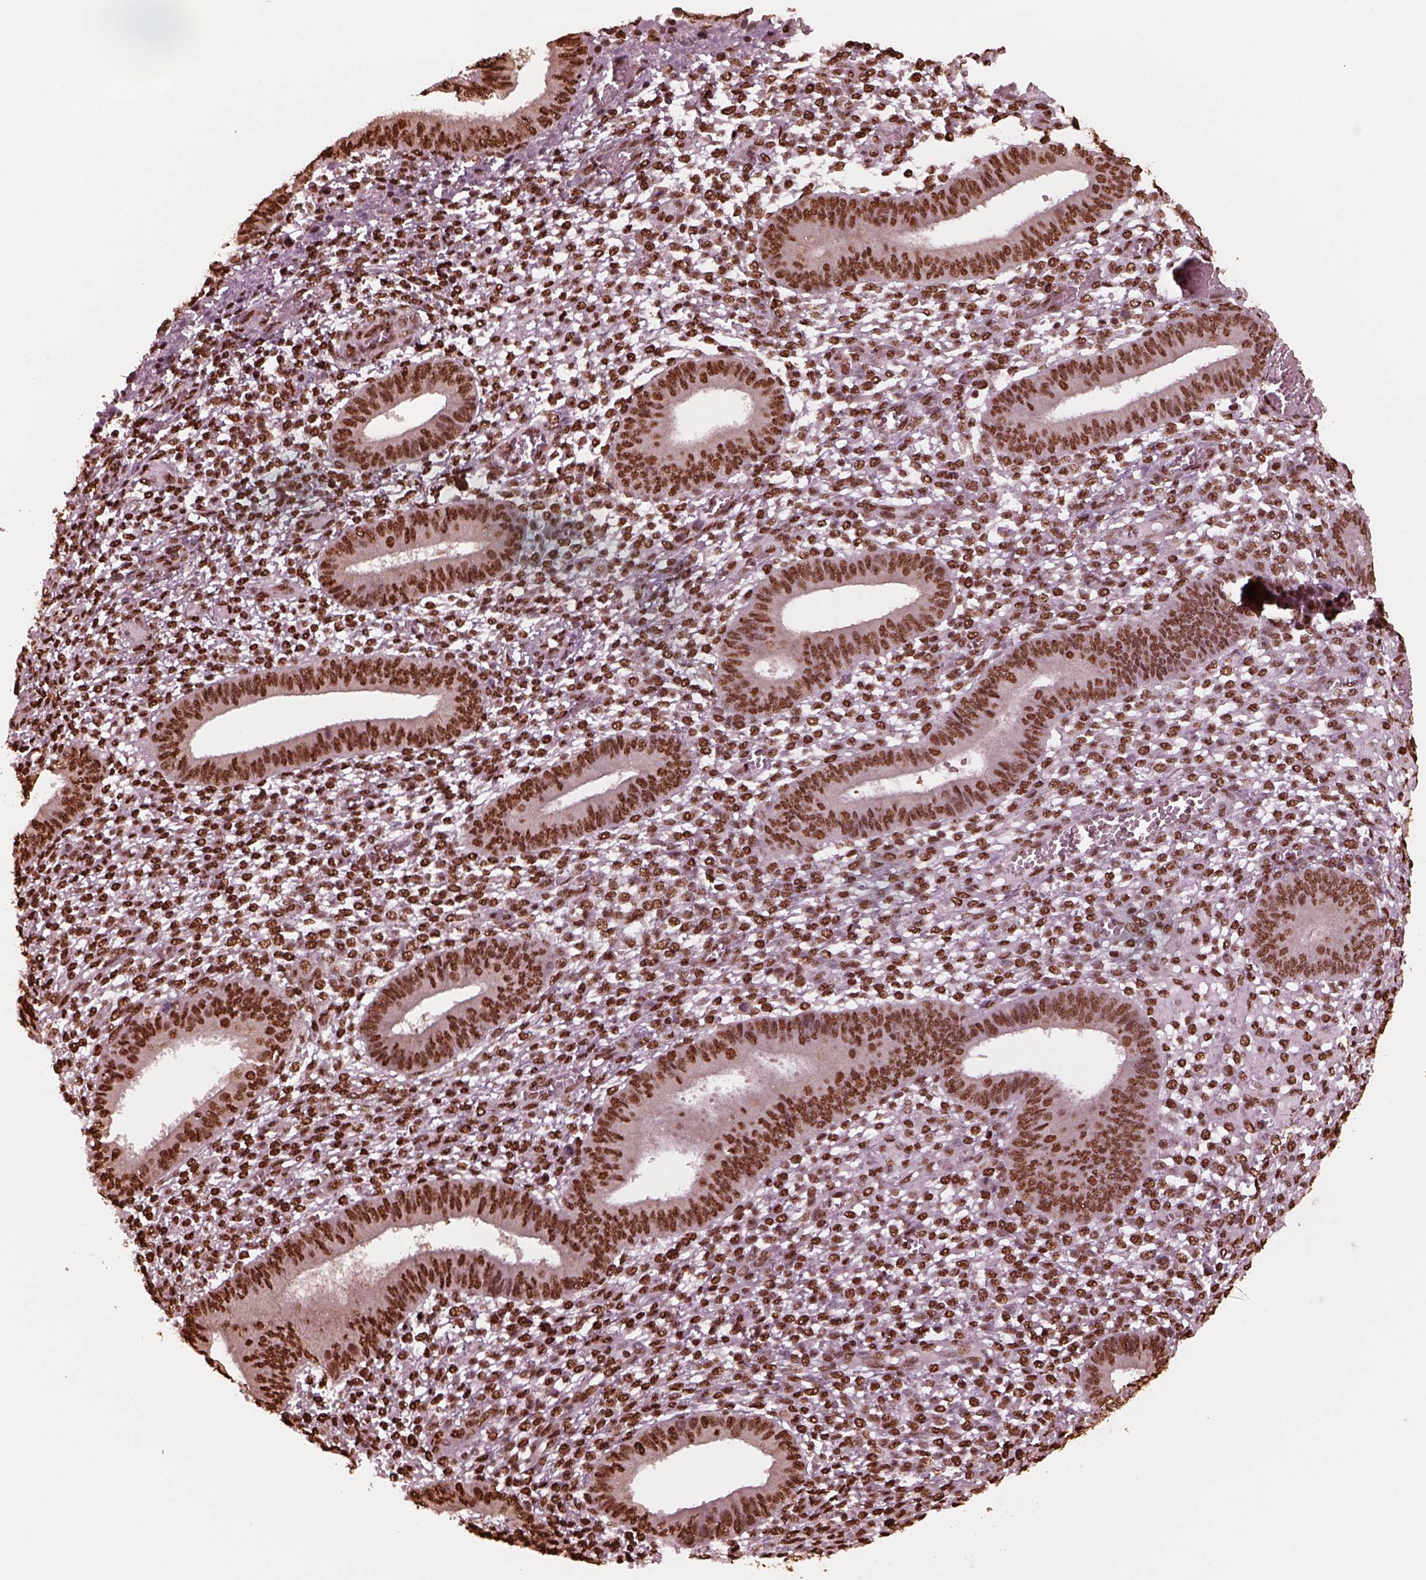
{"staining": {"intensity": "moderate", "quantity": ">75%", "location": "nuclear"}, "tissue": "endometrium", "cell_type": "Cells in endometrial stroma", "image_type": "normal", "snomed": [{"axis": "morphology", "description": "Normal tissue, NOS"}, {"axis": "topography", "description": "Endometrium"}], "caption": "Endometrium was stained to show a protein in brown. There is medium levels of moderate nuclear positivity in about >75% of cells in endometrial stroma.", "gene": "NSD1", "patient": {"sex": "female", "age": 42}}